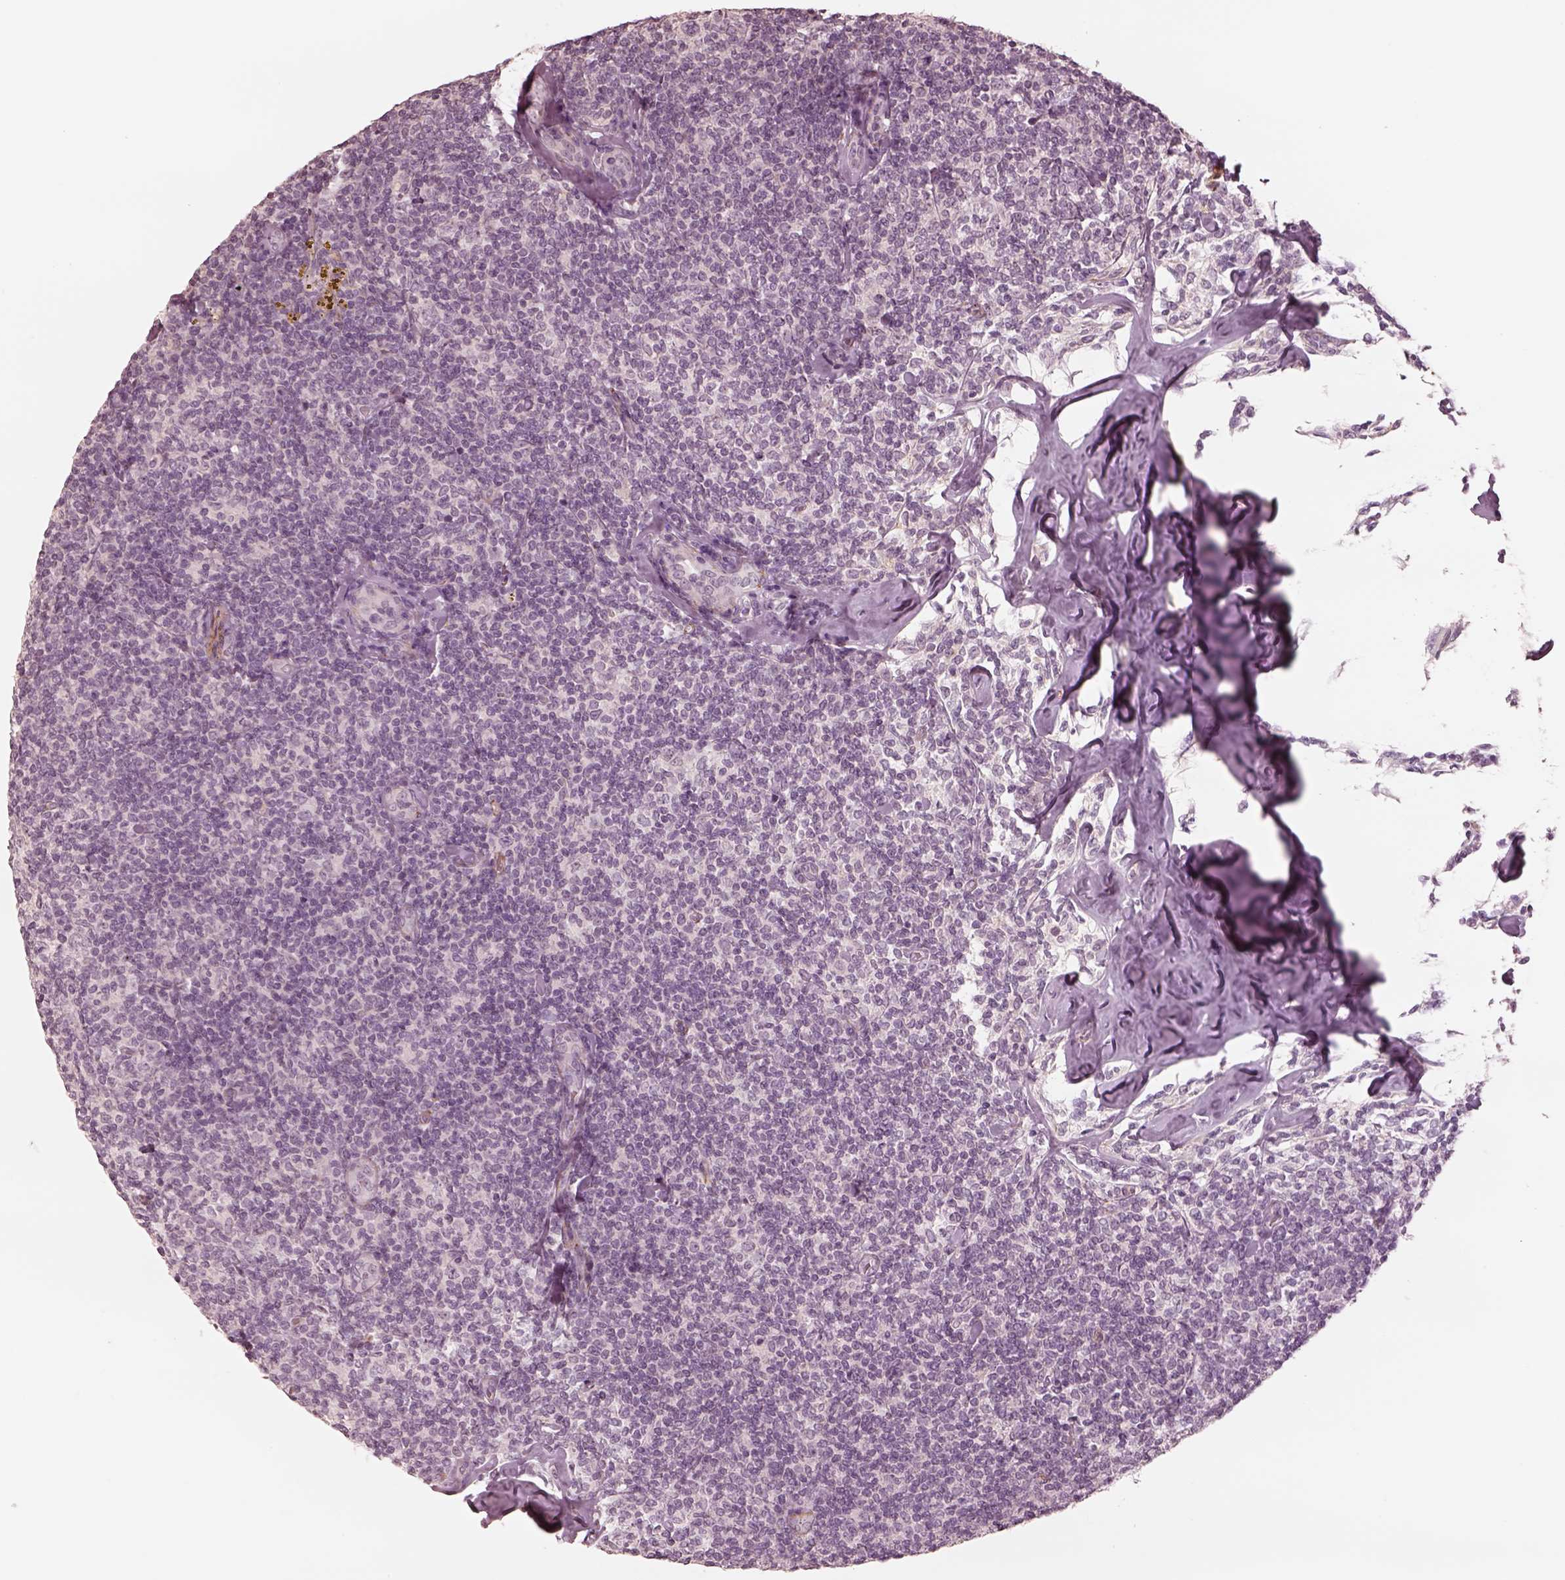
{"staining": {"intensity": "negative", "quantity": "none", "location": "none"}, "tissue": "lymphoma", "cell_type": "Tumor cells", "image_type": "cancer", "snomed": [{"axis": "morphology", "description": "Malignant lymphoma, non-Hodgkin's type, Low grade"}, {"axis": "topography", "description": "Lymph node"}], "caption": "Immunohistochemistry (IHC) of human lymphoma exhibits no positivity in tumor cells. The staining was performed using DAB to visualize the protein expression in brown, while the nuclei were stained in blue with hematoxylin (Magnification: 20x).", "gene": "DNAAF9", "patient": {"sex": "female", "age": 56}}